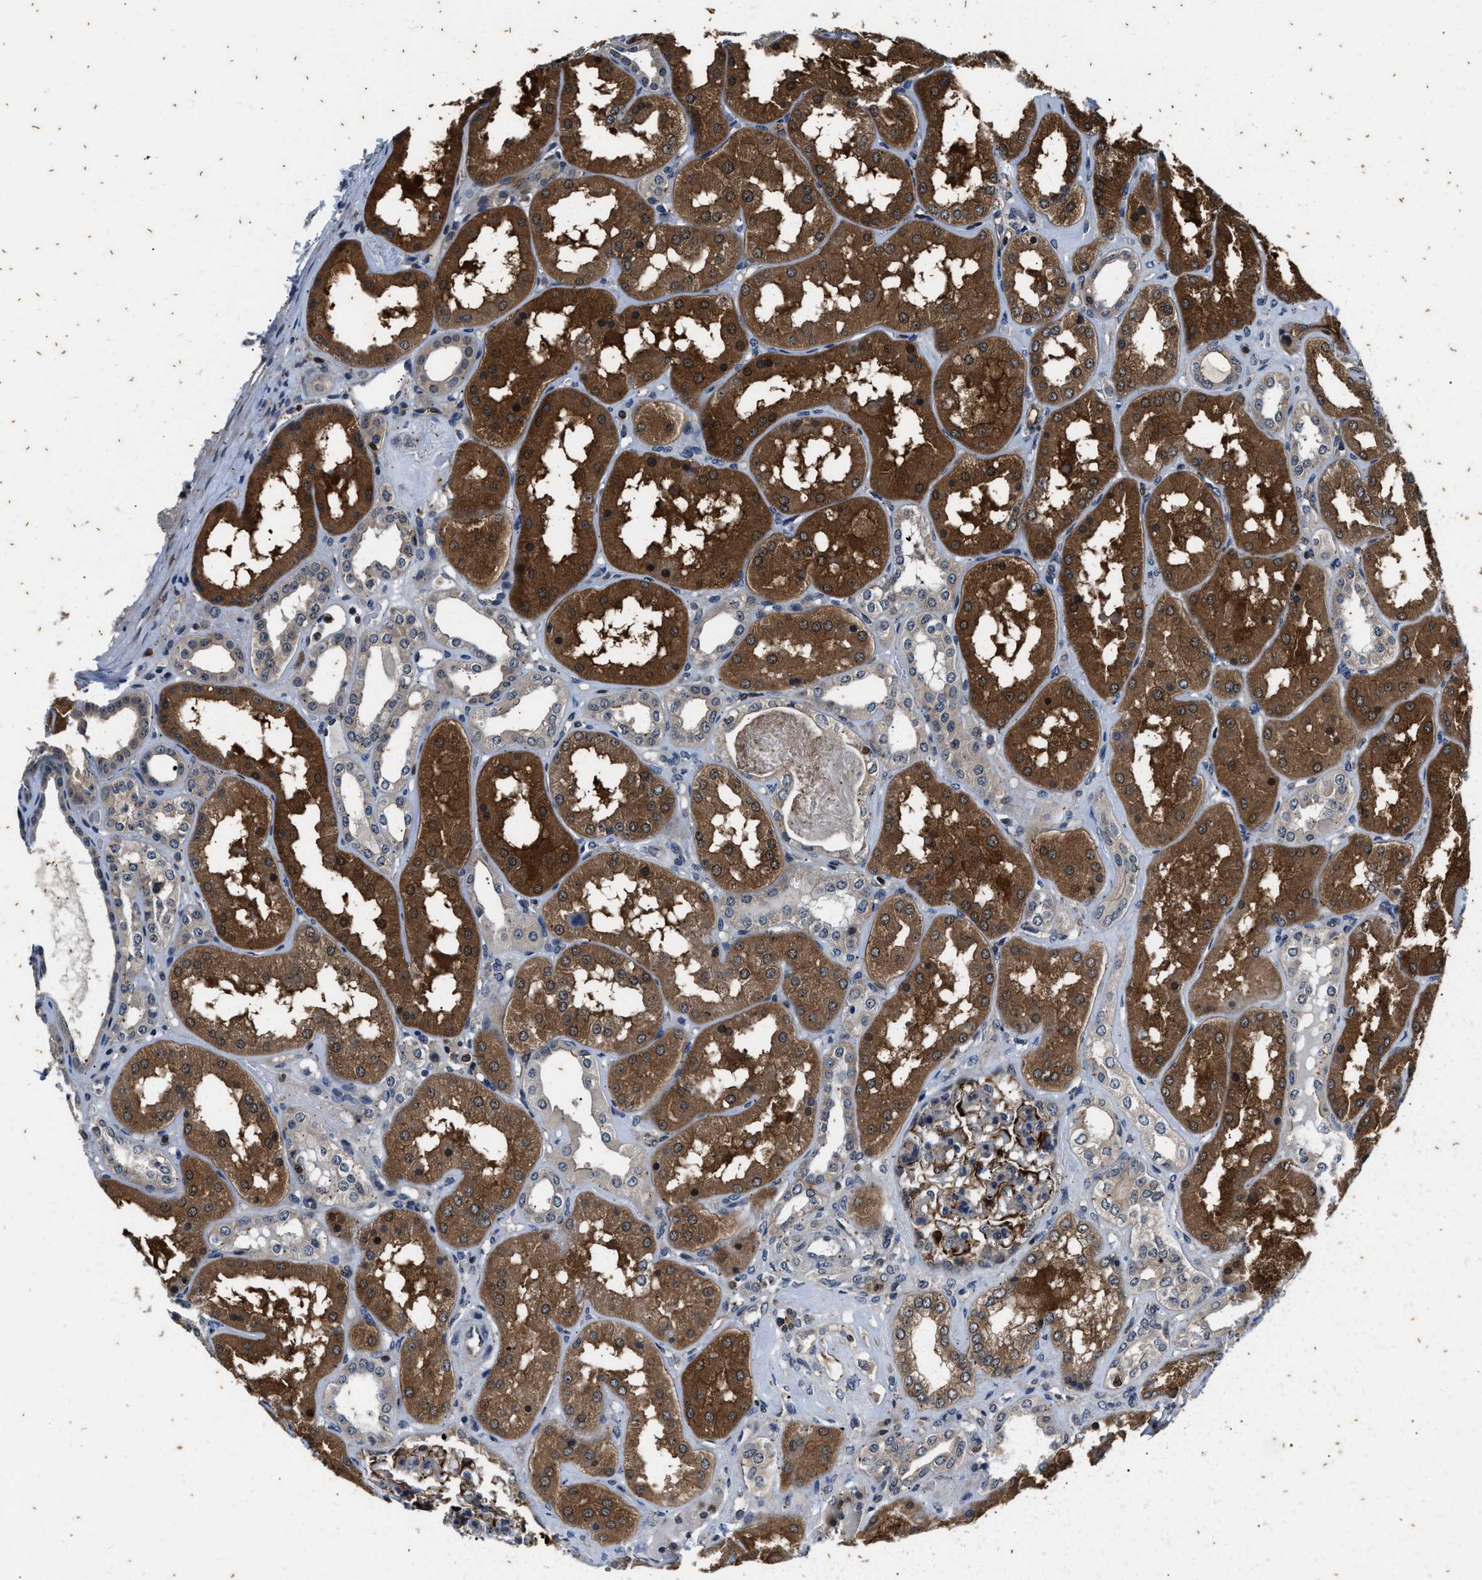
{"staining": {"intensity": "moderate", "quantity": "<25%", "location": "cytoplasmic/membranous"}, "tissue": "kidney", "cell_type": "Cells in glomeruli", "image_type": "normal", "snomed": [{"axis": "morphology", "description": "Normal tissue, NOS"}, {"axis": "topography", "description": "Kidney"}], "caption": "Immunohistochemical staining of benign human kidney displays low levels of moderate cytoplasmic/membranous staining in about <25% of cells in glomeruli.", "gene": "PTPN7", "patient": {"sex": "female", "age": 56}}